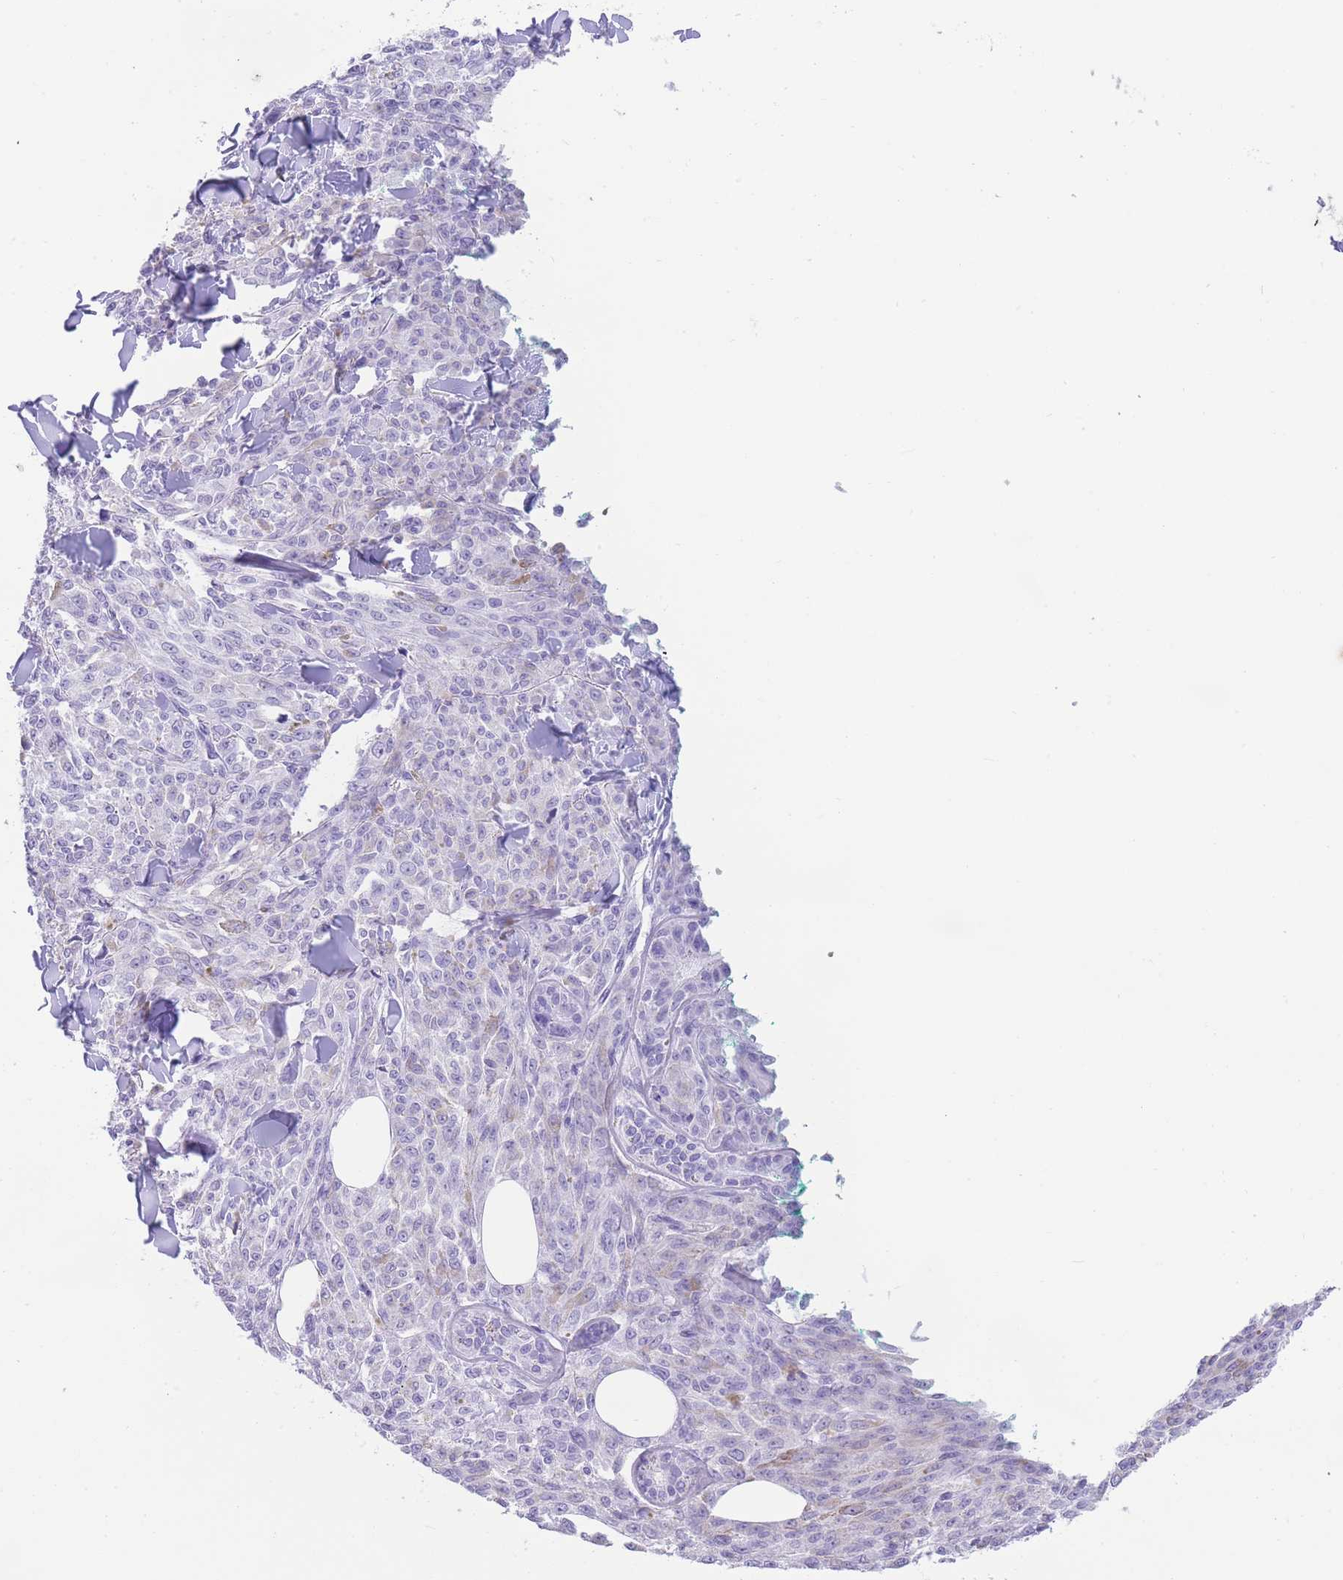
{"staining": {"intensity": "negative", "quantity": "none", "location": "none"}, "tissue": "melanoma", "cell_type": "Tumor cells", "image_type": "cancer", "snomed": [{"axis": "morphology", "description": "Malignant melanoma, NOS"}, {"axis": "topography", "description": "Skin"}], "caption": "There is no significant expression in tumor cells of malignant melanoma.", "gene": "ELOA2", "patient": {"sex": "female", "age": 52}}